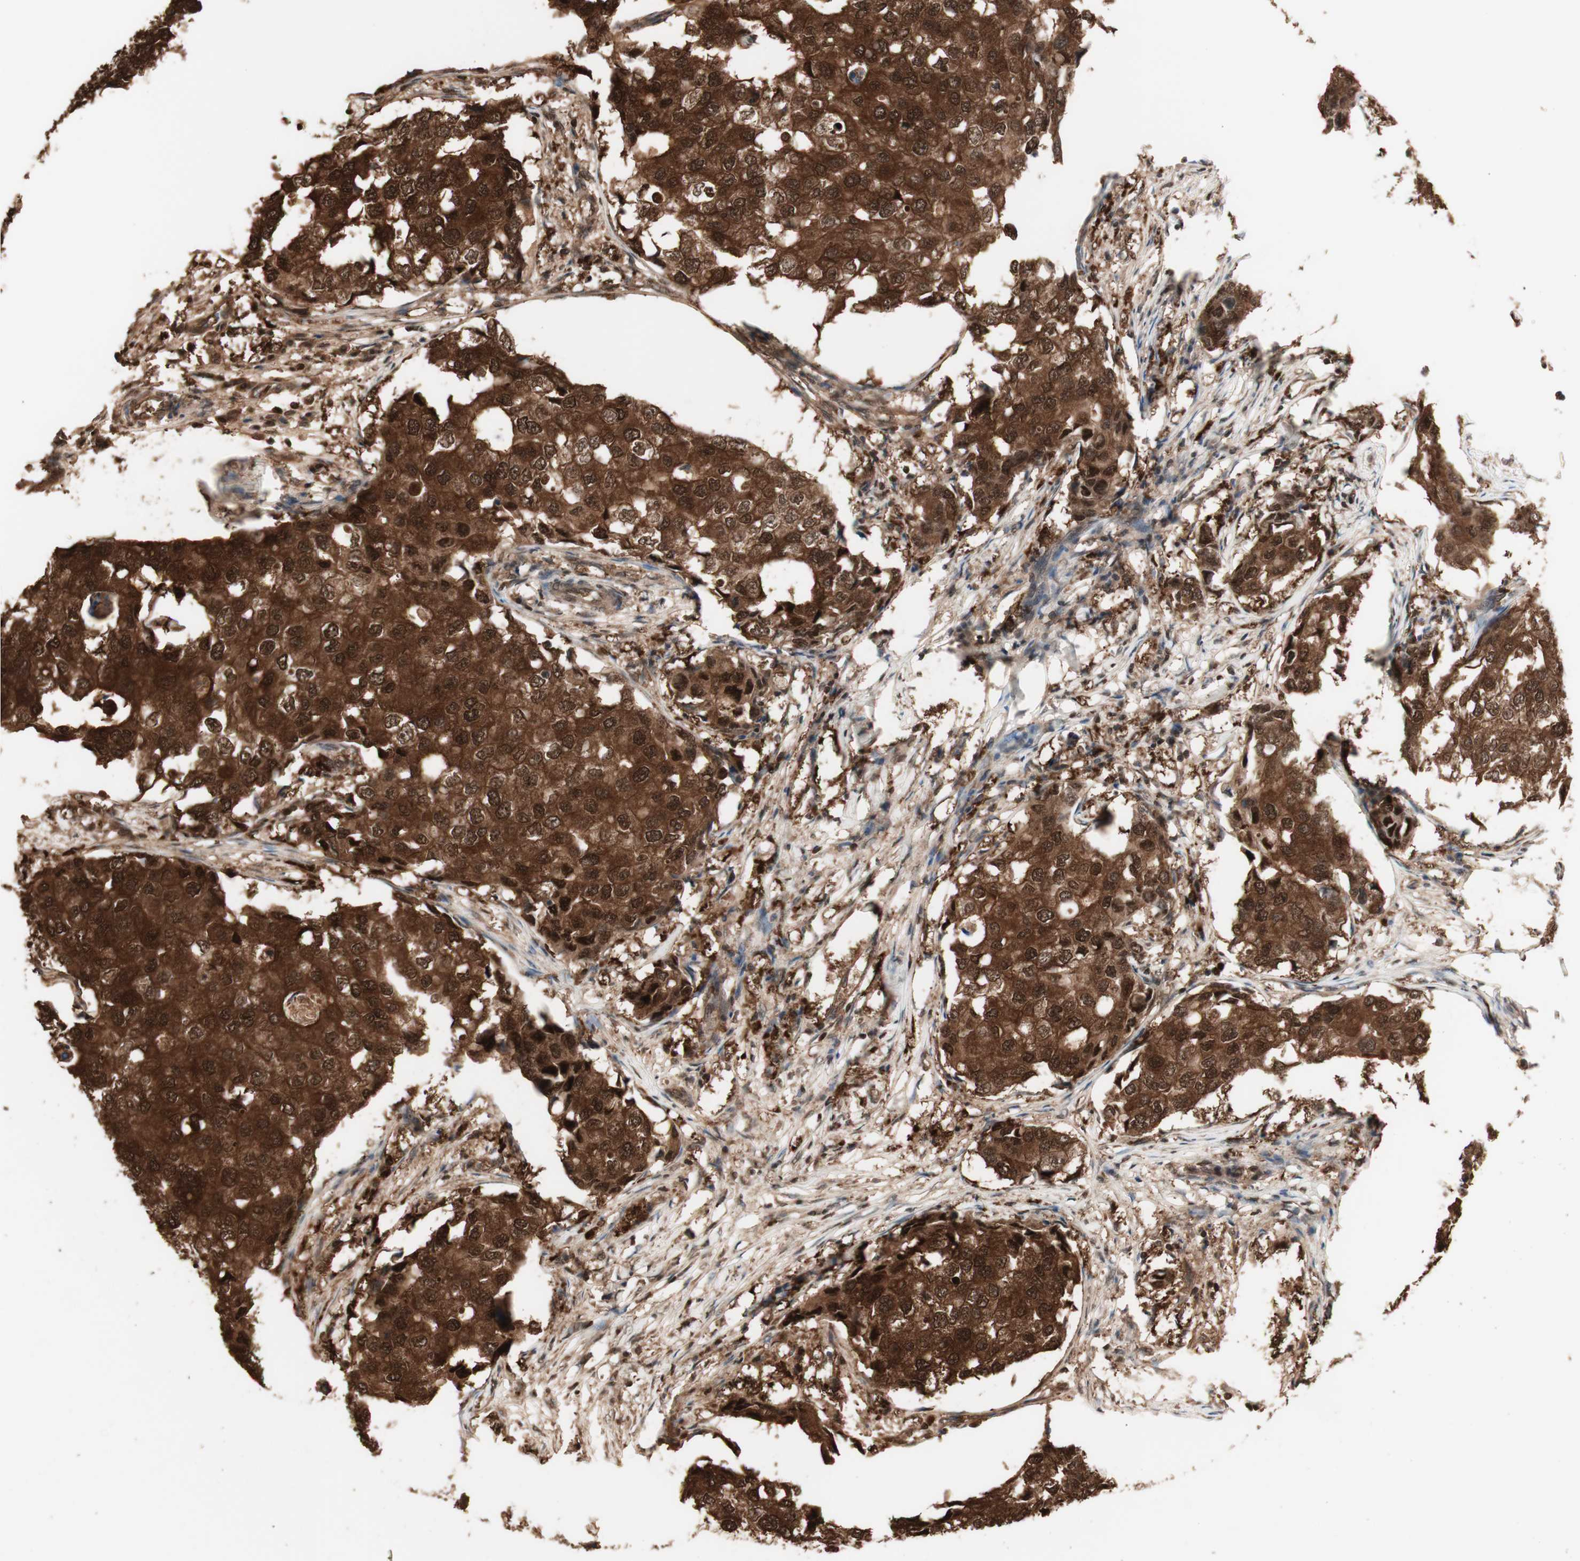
{"staining": {"intensity": "strong", "quantity": ">75%", "location": "cytoplasmic/membranous,nuclear"}, "tissue": "breast cancer", "cell_type": "Tumor cells", "image_type": "cancer", "snomed": [{"axis": "morphology", "description": "Duct carcinoma"}, {"axis": "topography", "description": "Breast"}], "caption": "A high amount of strong cytoplasmic/membranous and nuclear expression is appreciated in about >75% of tumor cells in breast cancer (invasive ductal carcinoma) tissue.", "gene": "YWHAB", "patient": {"sex": "female", "age": 27}}